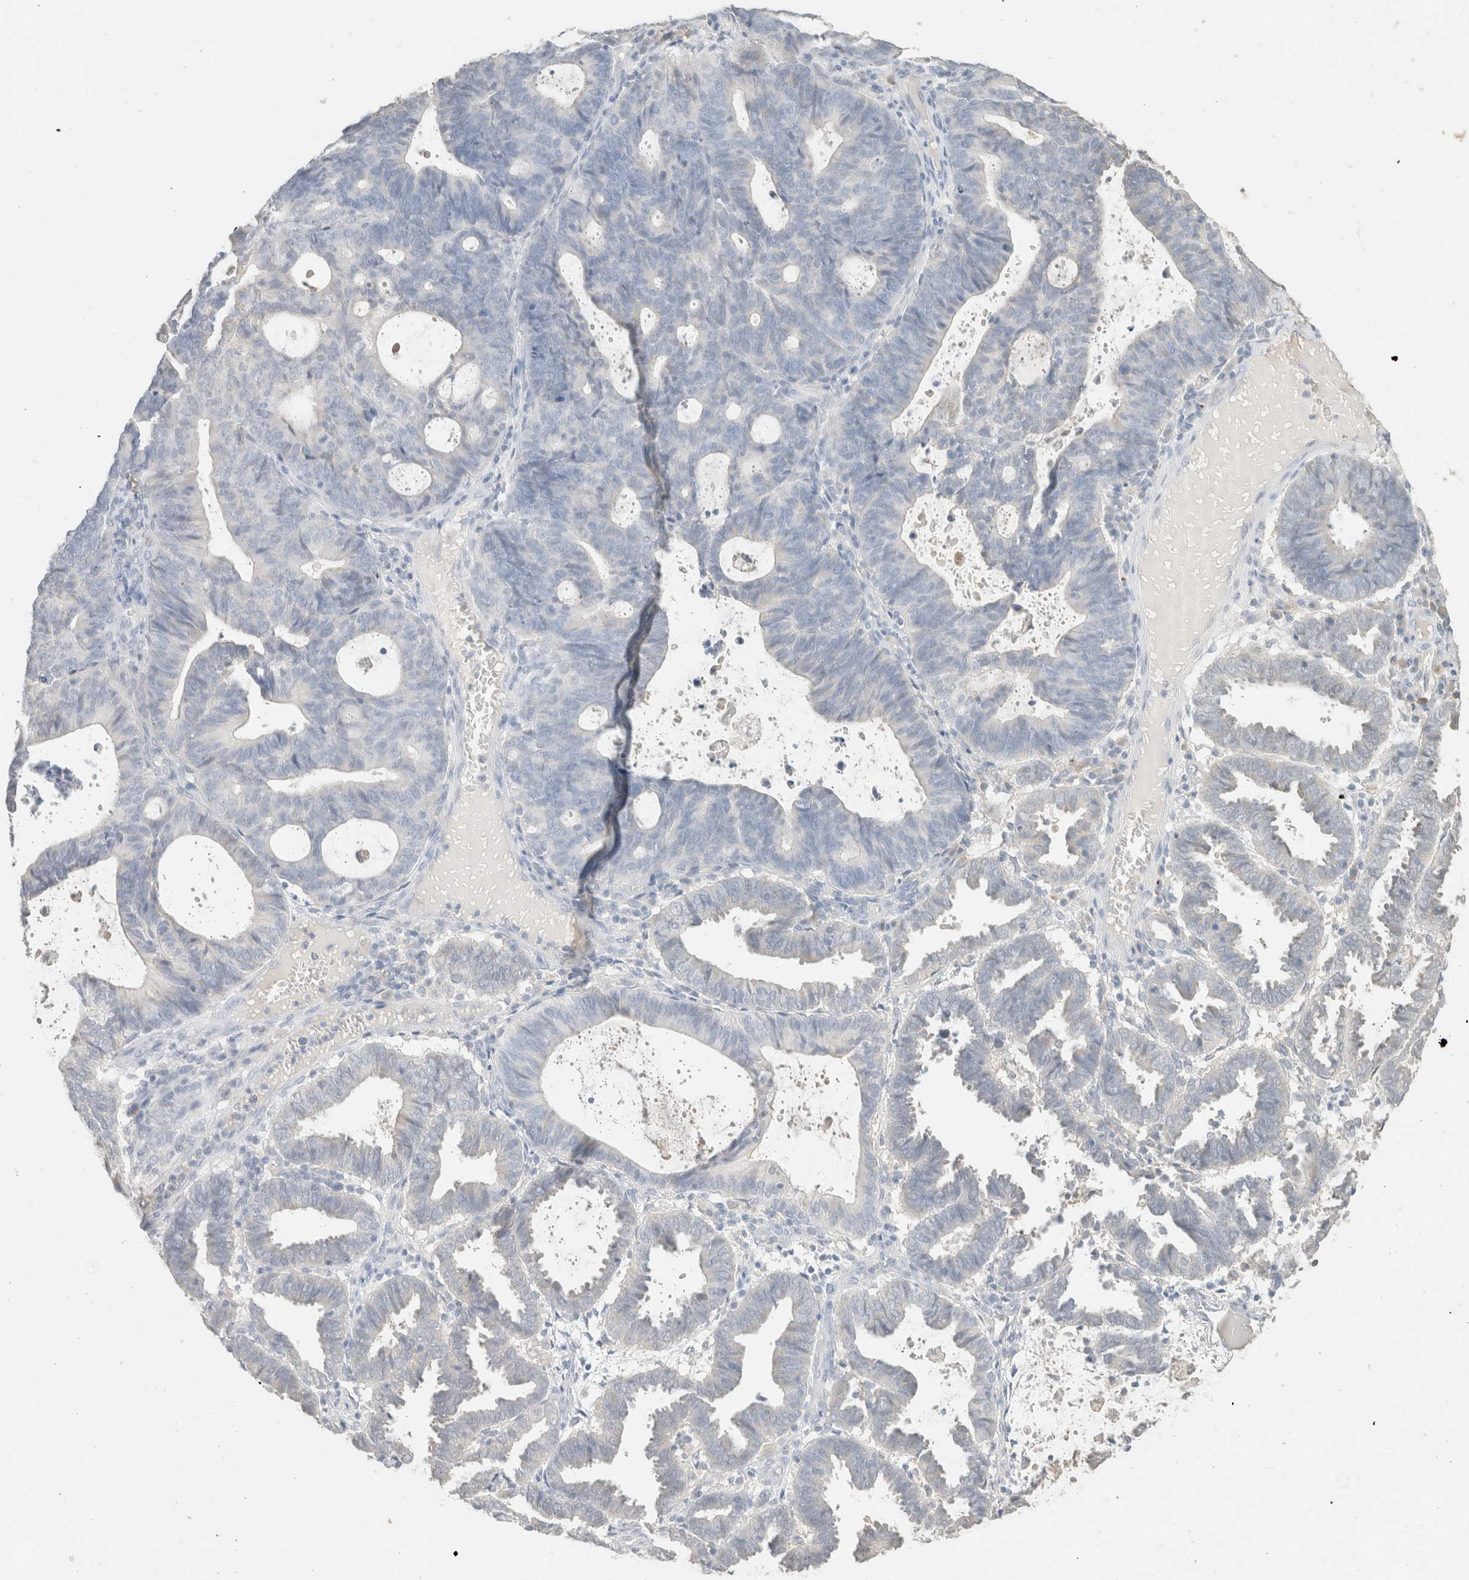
{"staining": {"intensity": "negative", "quantity": "none", "location": "none"}, "tissue": "endometrial cancer", "cell_type": "Tumor cells", "image_type": "cancer", "snomed": [{"axis": "morphology", "description": "Adenocarcinoma, NOS"}, {"axis": "topography", "description": "Uterus"}], "caption": "The immunohistochemistry (IHC) micrograph has no significant expression in tumor cells of endometrial cancer tissue.", "gene": "CPA1", "patient": {"sex": "female", "age": 83}}